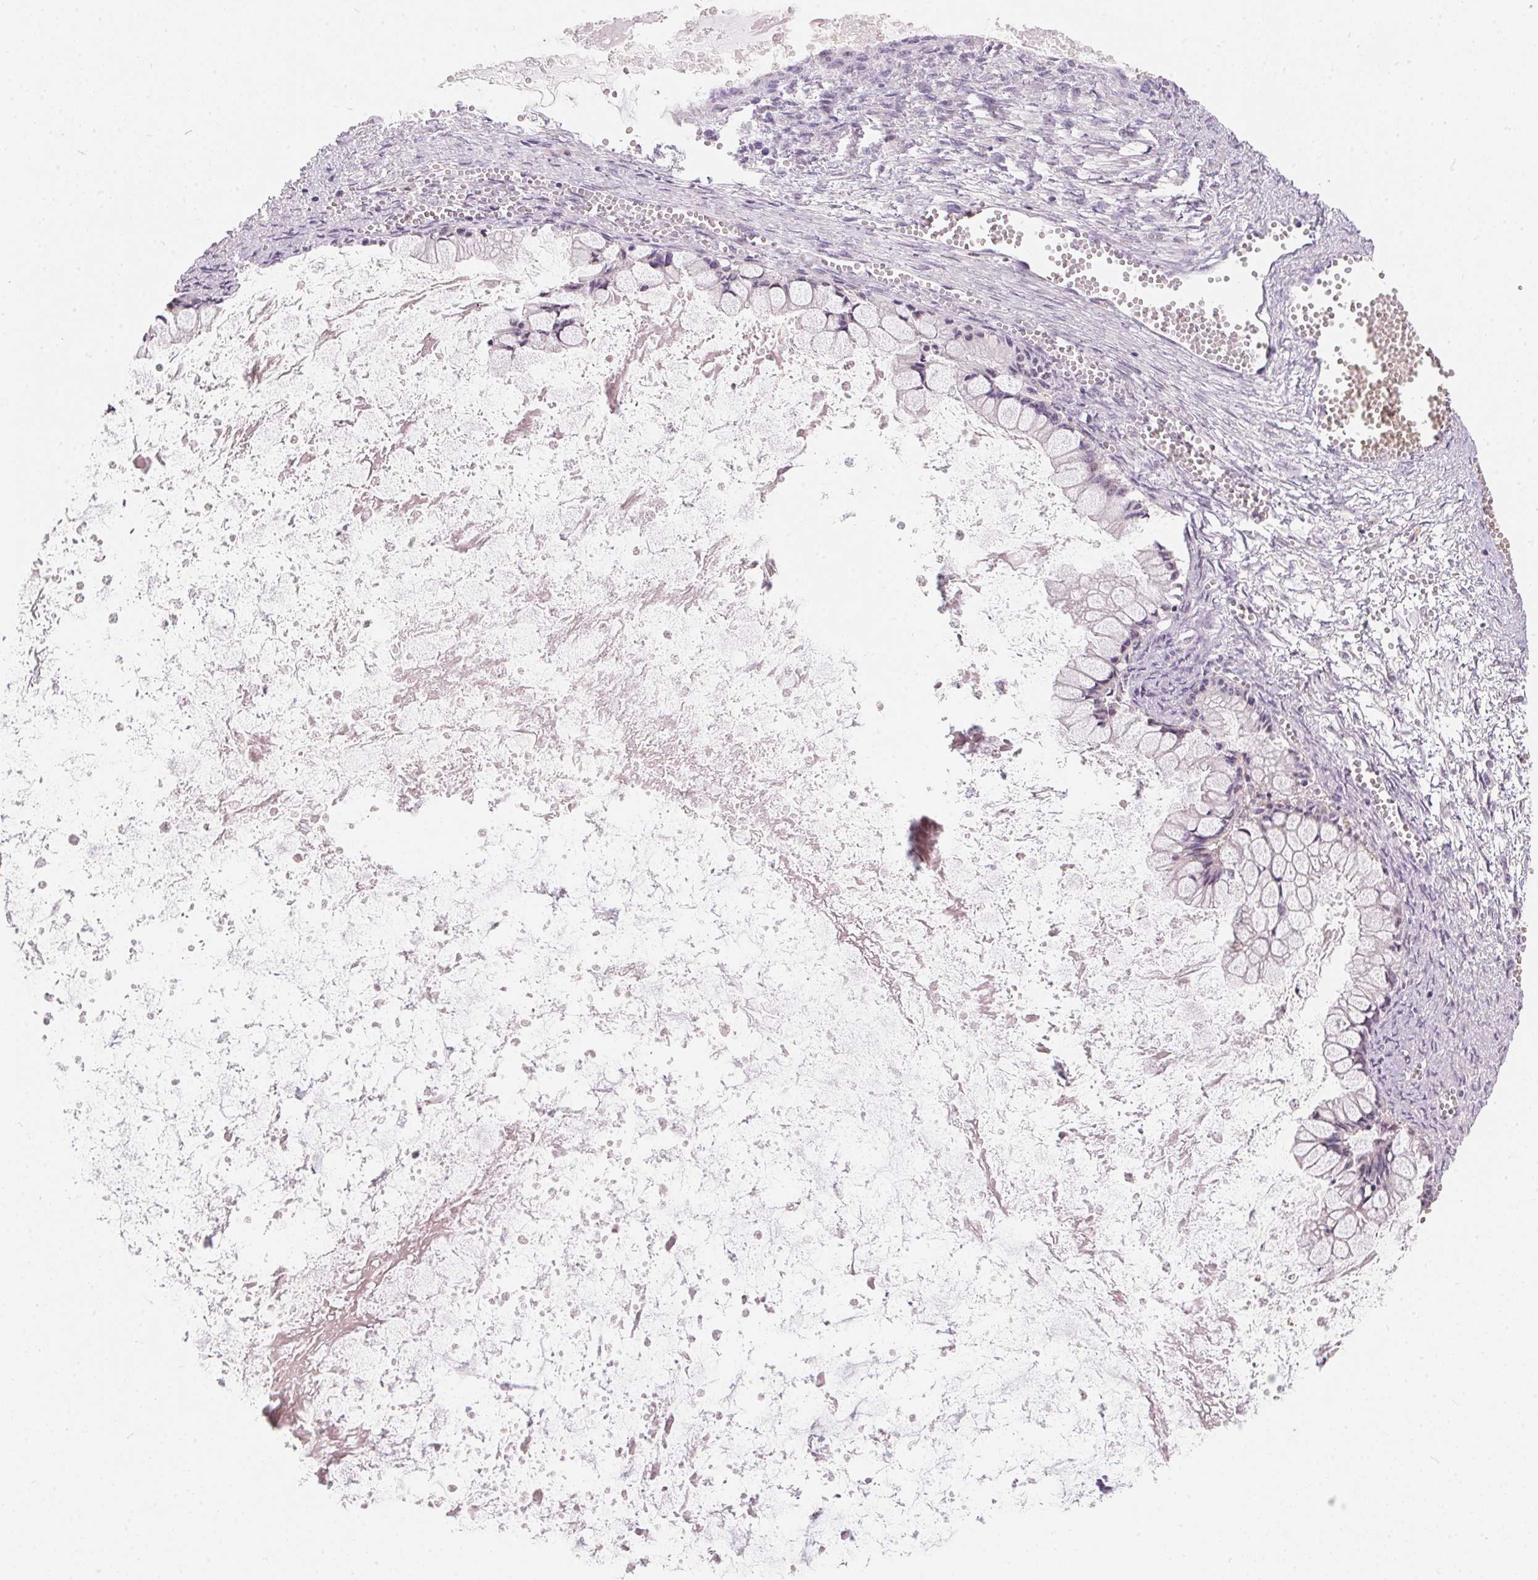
{"staining": {"intensity": "negative", "quantity": "none", "location": "none"}, "tissue": "ovarian cancer", "cell_type": "Tumor cells", "image_type": "cancer", "snomed": [{"axis": "morphology", "description": "Cystadenocarcinoma, mucinous, NOS"}, {"axis": "topography", "description": "Ovary"}], "caption": "Immunohistochemistry (IHC) histopathology image of neoplastic tissue: human mucinous cystadenocarcinoma (ovarian) stained with DAB (3,3'-diaminobenzidine) exhibits no significant protein expression in tumor cells.", "gene": "SERPINB1", "patient": {"sex": "female", "age": 67}}